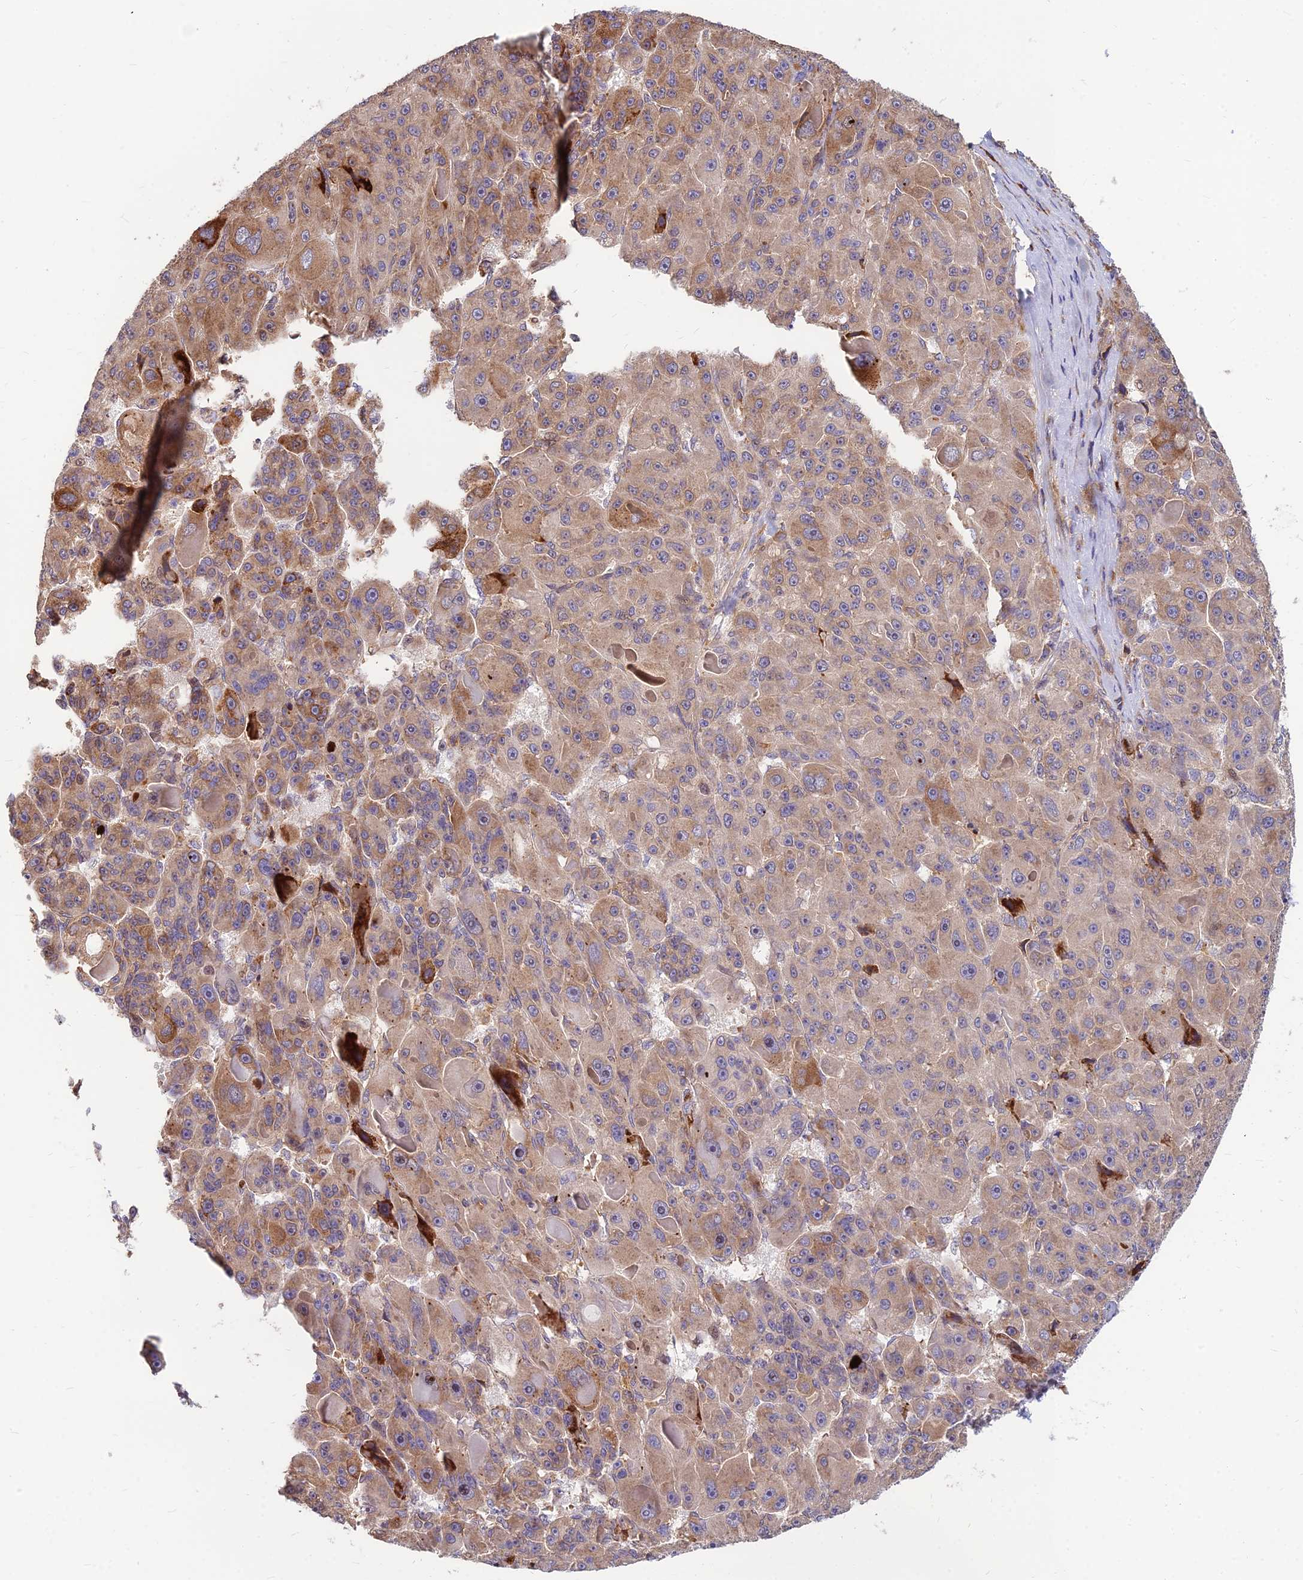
{"staining": {"intensity": "moderate", "quantity": "25%-75%", "location": "cytoplasmic/membranous"}, "tissue": "liver cancer", "cell_type": "Tumor cells", "image_type": "cancer", "snomed": [{"axis": "morphology", "description": "Carcinoma, Hepatocellular, NOS"}, {"axis": "topography", "description": "Liver"}], "caption": "Immunohistochemistry (IHC) of human liver hepatocellular carcinoma displays medium levels of moderate cytoplasmic/membranous positivity in approximately 25%-75% of tumor cells. Nuclei are stained in blue.", "gene": "CCT6B", "patient": {"sex": "male", "age": 76}}